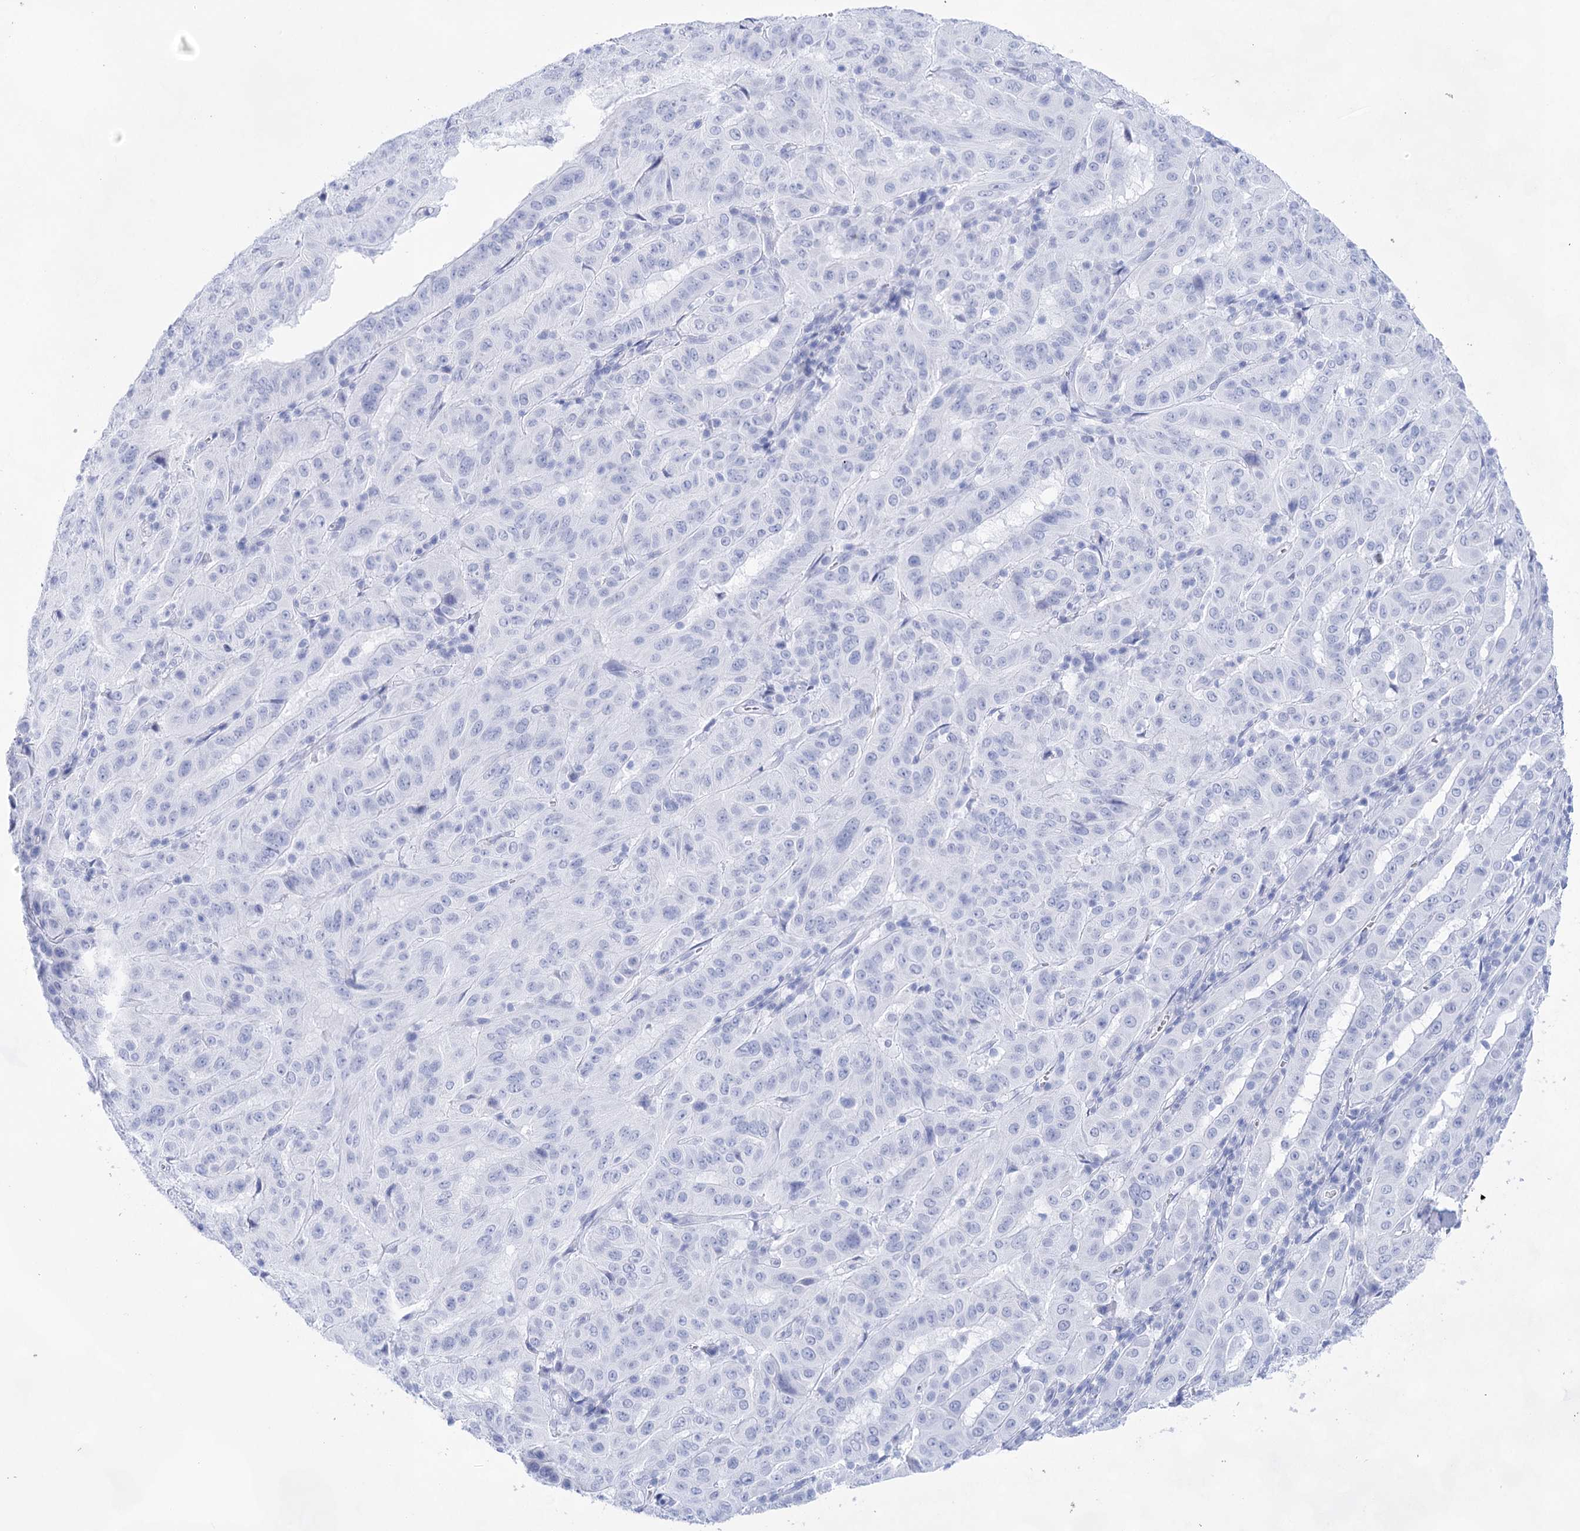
{"staining": {"intensity": "negative", "quantity": "none", "location": "none"}, "tissue": "pancreatic cancer", "cell_type": "Tumor cells", "image_type": "cancer", "snomed": [{"axis": "morphology", "description": "Adenocarcinoma, NOS"}, {"axis": "topography", "description": "Pancreas"}], "caption": "Immunohistochemistry of adenocarcinoma (pancreatic) exhibits no staining in tumor cells.", "gene": "LALBA", "patient": {"sex": "male", "age": 63}}